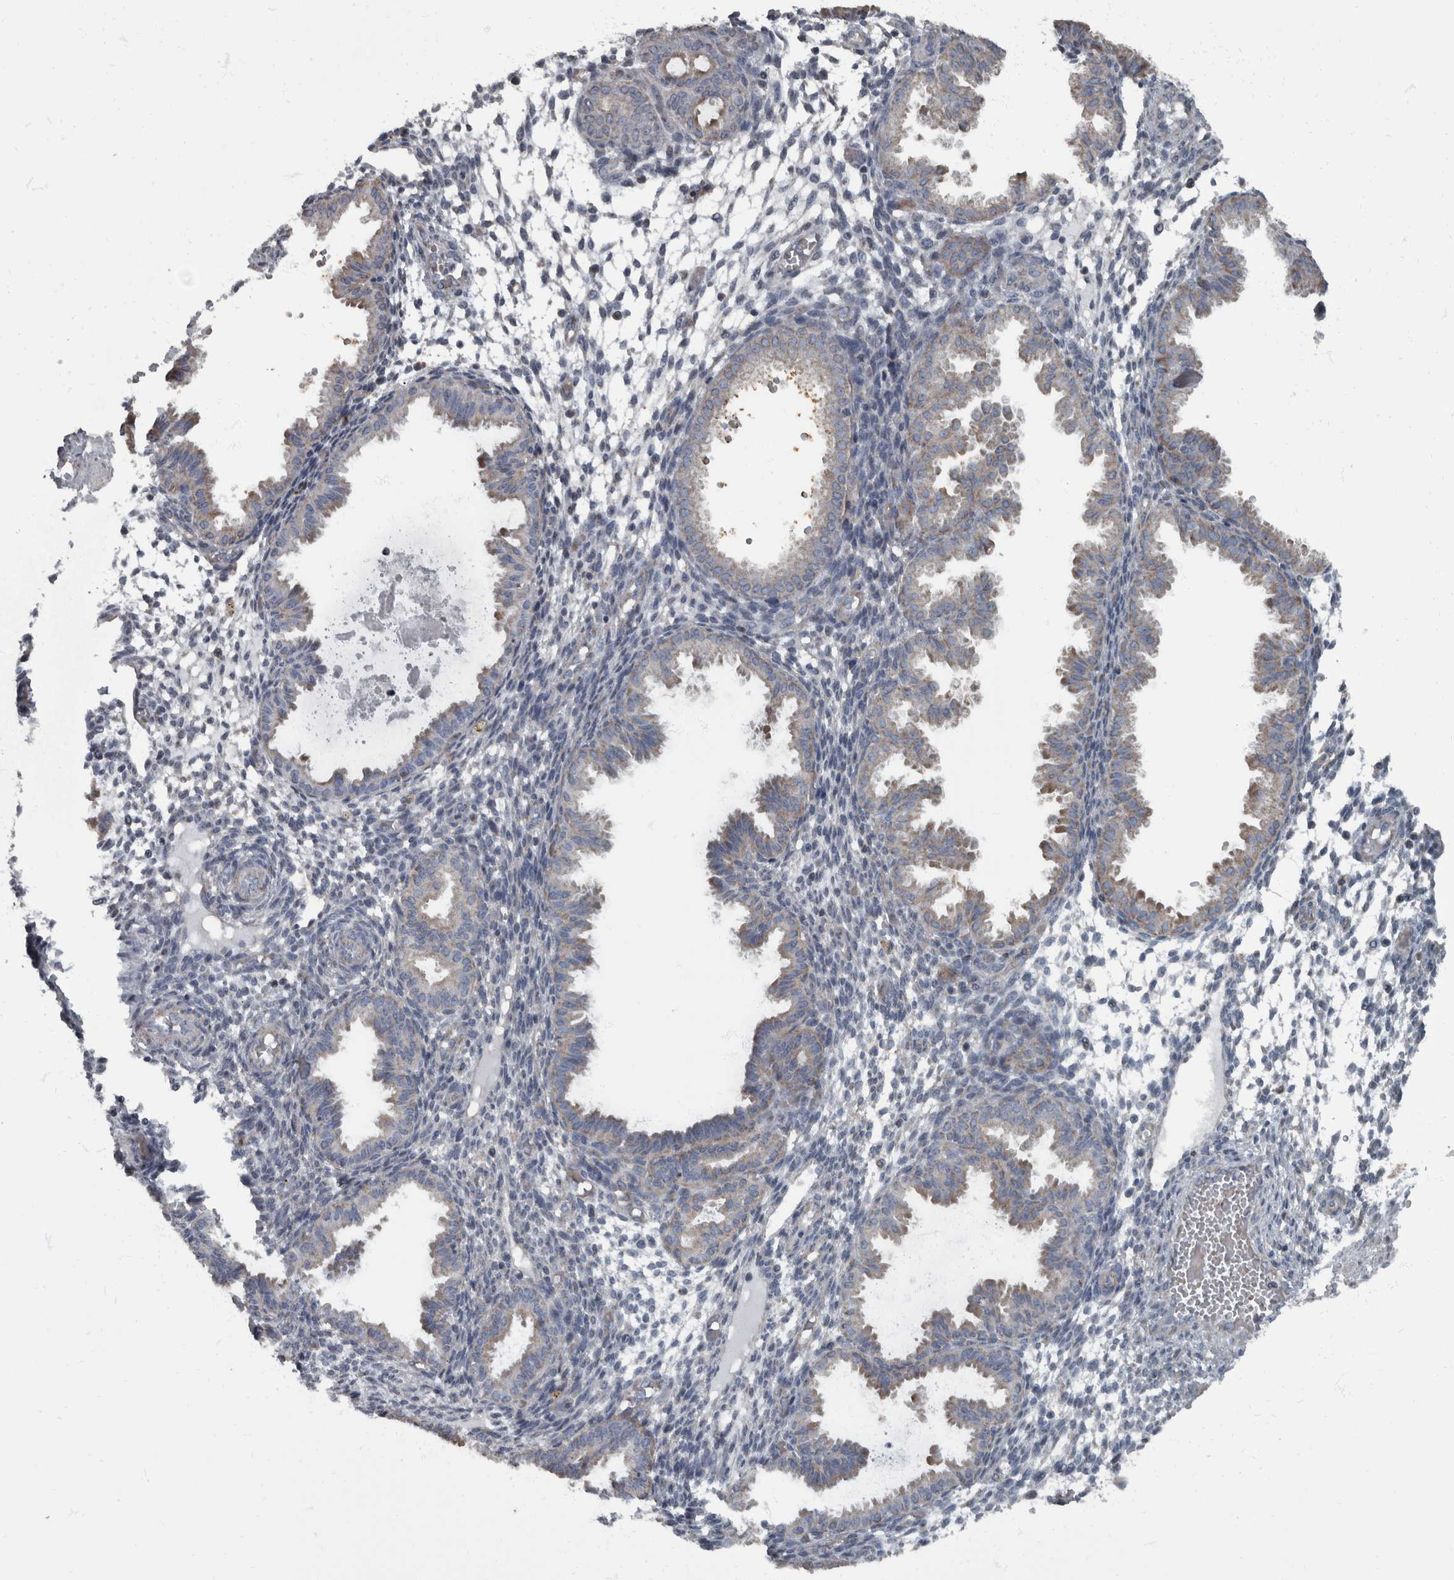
{"staining": {"intensity": "weak", "quantity": "<25%", "location": "cytoplasmic/membranous"}, "tissue": "endometrium", "cell_type": "Cells in endometrial stroma", "image_type": "normal", "snomed": [{"axis": "morphology", "description": "Normal tissue, NOS"}, {"axis": "topography", "description": "Endometrium"}], "caption": "A high-resolution micrograph shows IHC staining of benign endometrium, which exhibits no significant positivity in cells in endometrial stroma.", "gene": "RABGGTB", "patient": {"sex": "female", "age": 33}}